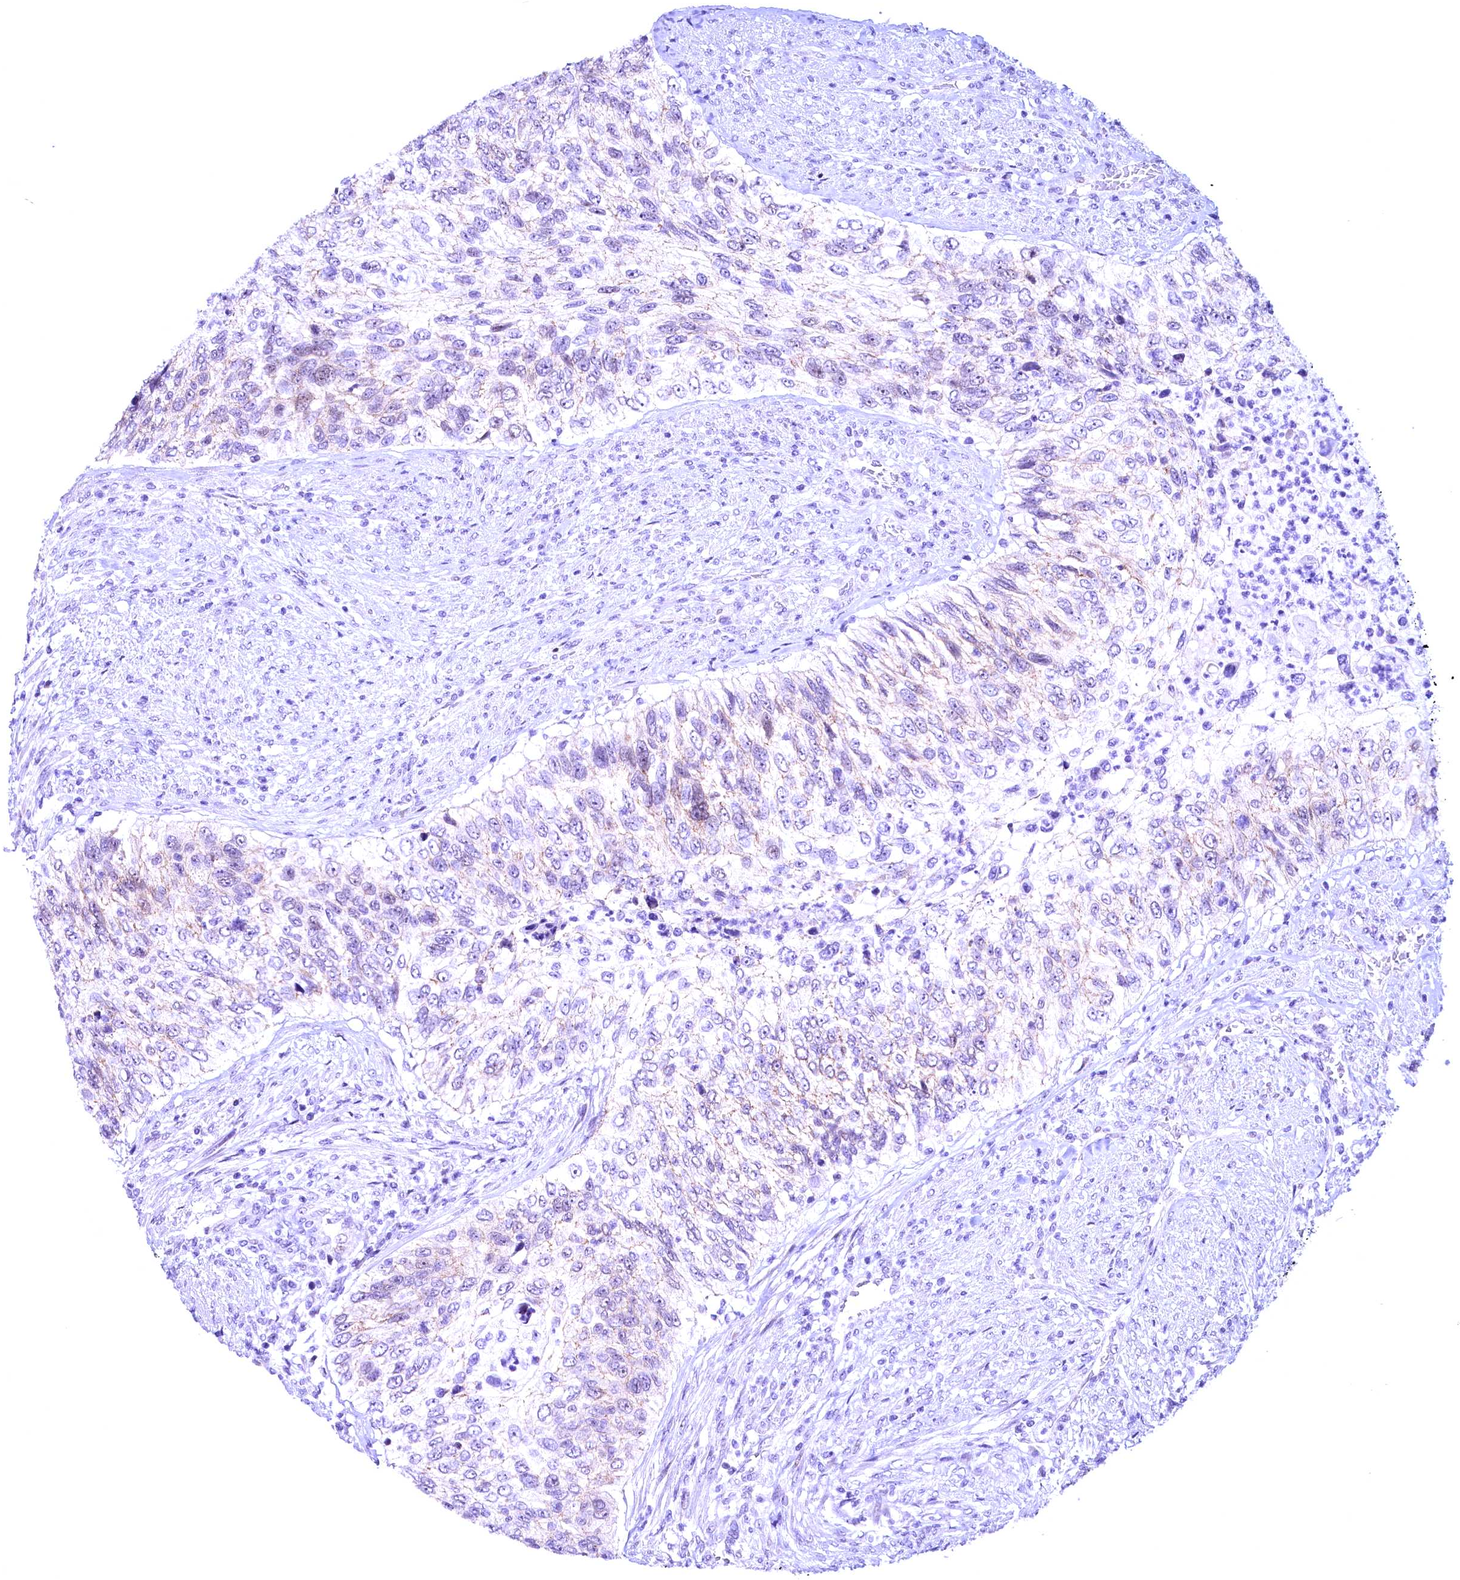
{"staining": {"intensity": "negative", "quantity": "none", "location": "none"}, "tissue": "urothelial cancer", "cell_type": "Tumor cells", "image_type": "cancer", "snomed": [{"axis": "morphology", "description": "Urothelial carcinoma, High grade"}, {"axis": "topography", "description": "Urinary bladder"}], "caption": "Urothelial cancer stained for a protein using immunohistochemistry (IHC) reveals no positivity tumor cells.", "gene": "CCDC106", "patient": {"sex": "female", "age": 60}}